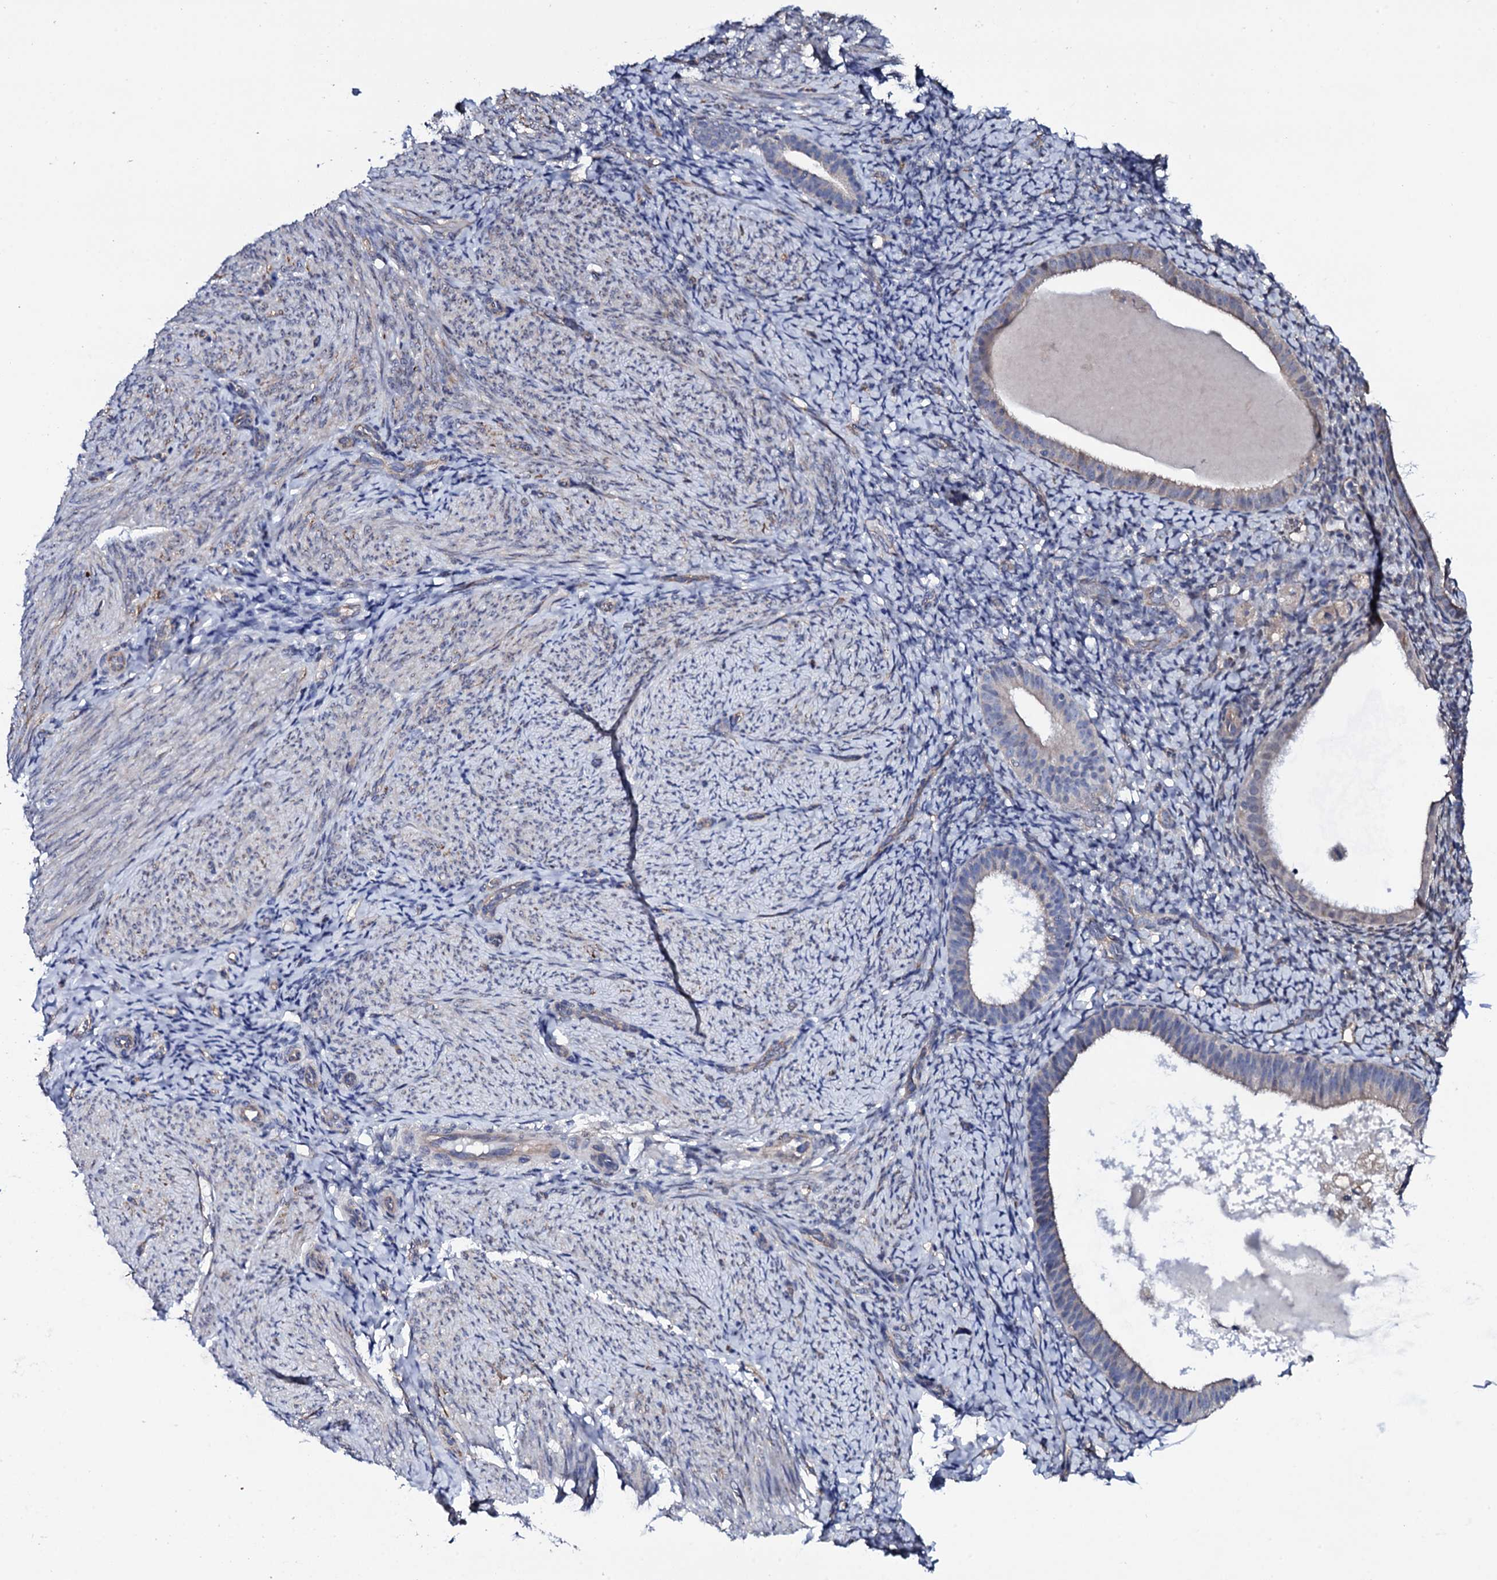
{"staining": {"intensity": "negative", "quantity": "none", "location": "none"}, "tissue": "endometrium", "cell_type": "Cells in endometrial stroma", "image_type": "normal", "snomed": [{"axis": "morphology", "description": "Normal tissue, NOS"}, {"axis": "topography", "description": "Endometrium"}], "caption": "The micrograph exhibits no staining of cells in endometrial stroma in benign endometrium.", "gene": "GAREM1", "patient": {"sex": "female", "age": 65}}